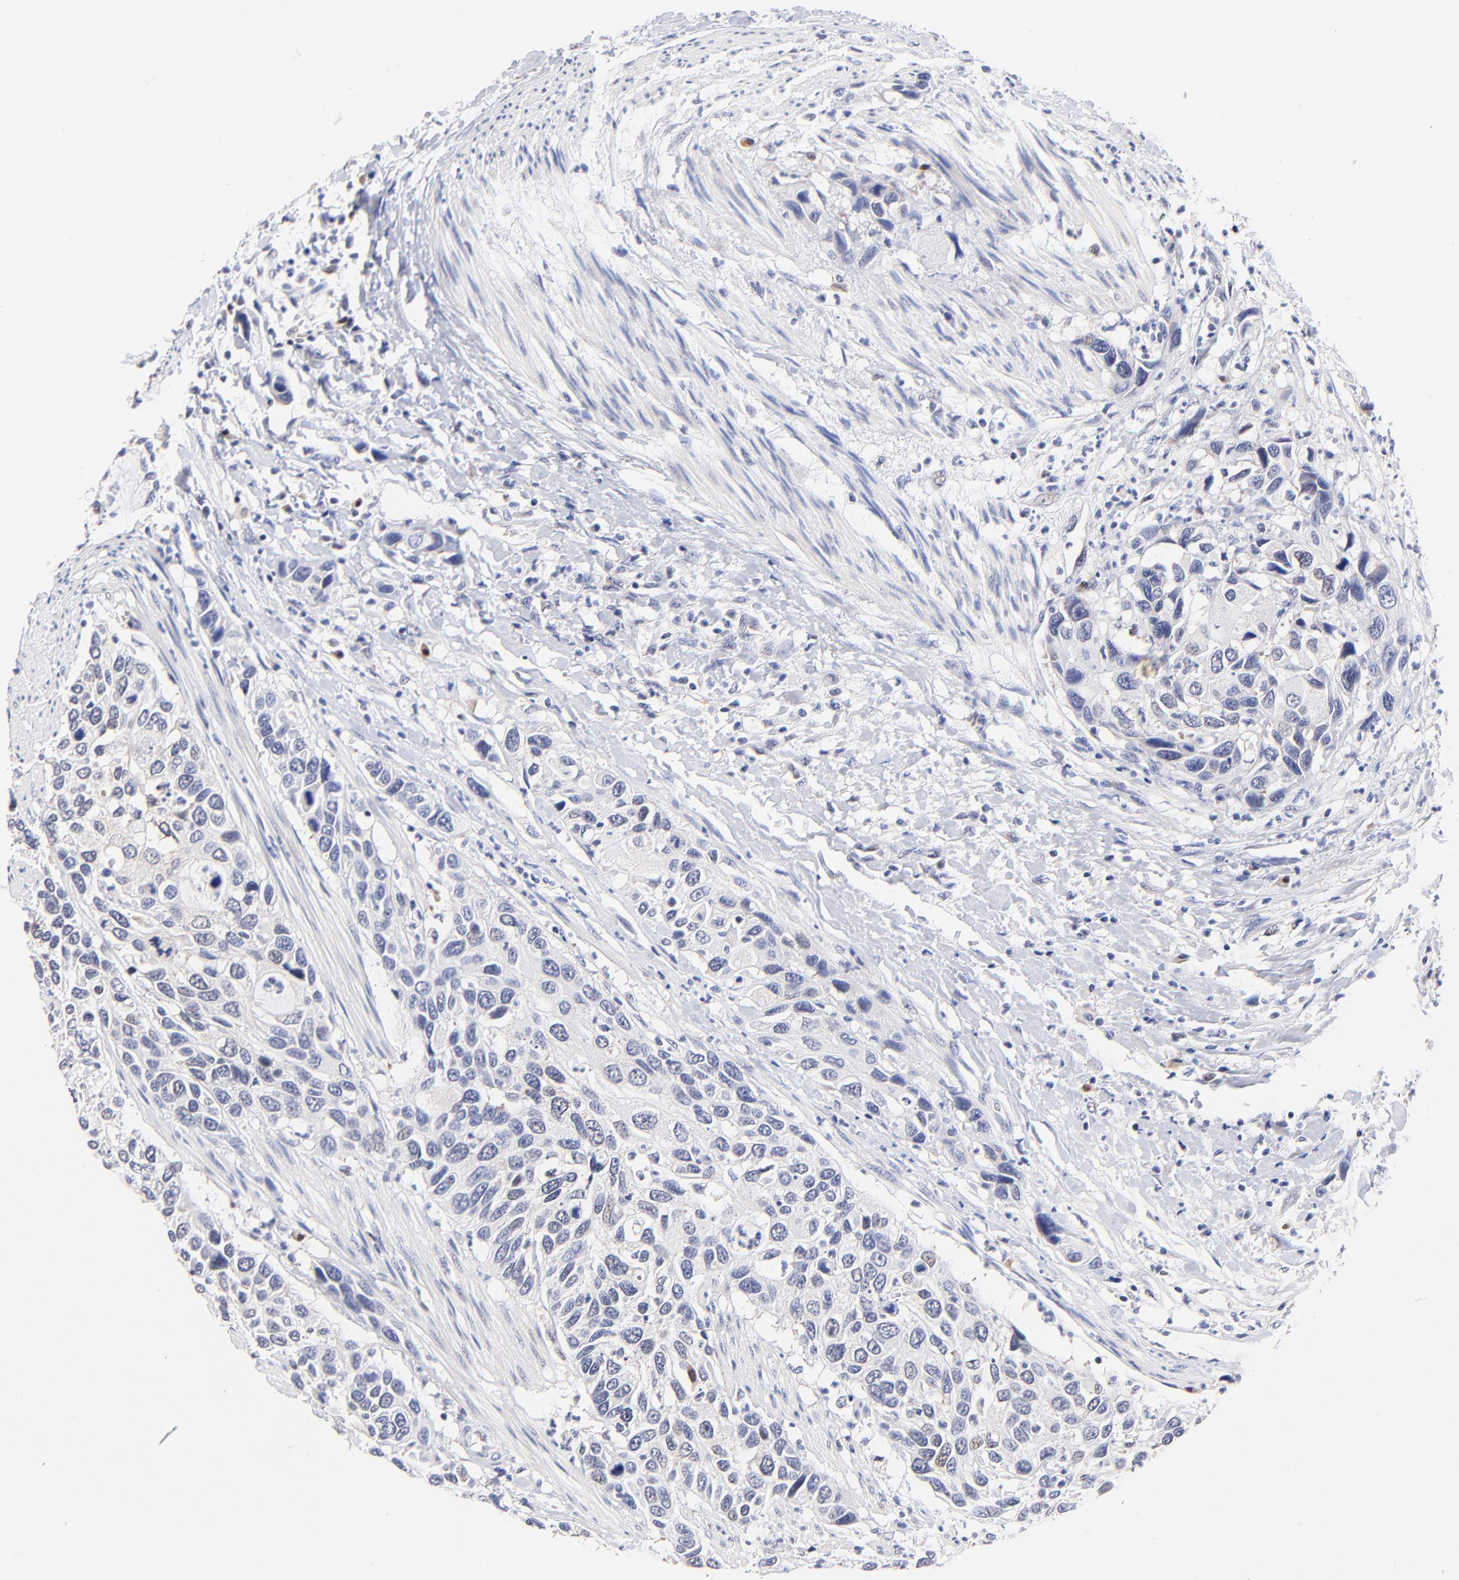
{"staining": {"intensity": "negative", "quantity": "none", "location": "none"}, "tissue": "urothelial cancer", "cell_type": "Tumor cells", "image_type": "cancer", "snomed": [{"axis": "morphology", "description": "Urothelial carcinoma, High grade"}, {"axis": "topography", "description": "Urinary bladder"}], "caption": "Immunohistochemistry histopathology image of urothelial cancer stained for a protein (brown), which demonstrates no positivity in tumor cells.", "gene": "ZNF155", "patient": {"sex": "male", "age": 66}}